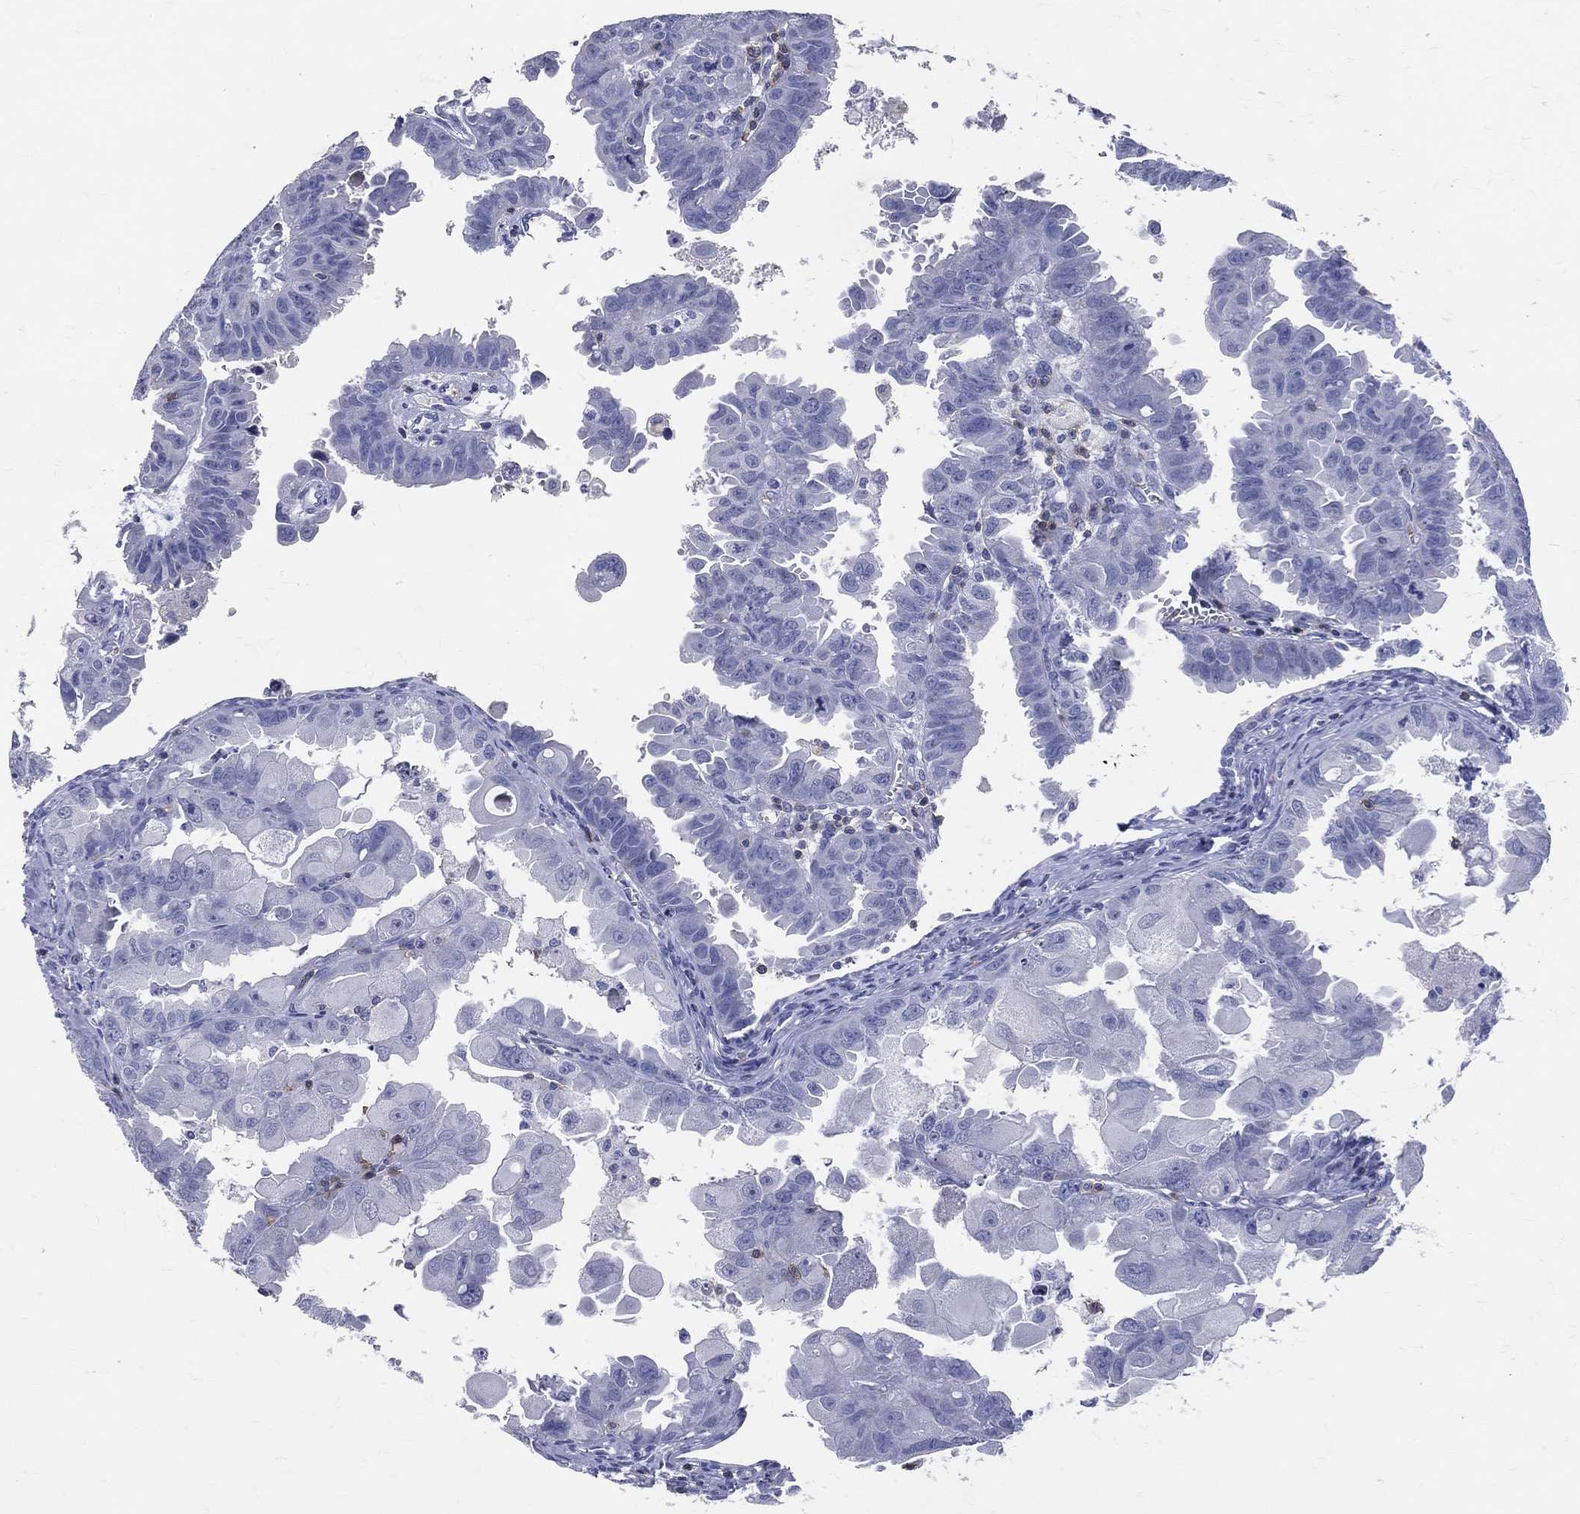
{"staining": {"intensity": "negative", "quantity": "none", "location": "none"}, "tissue": "ovarian cancer", "cell_type": "Tumor cells", "image_type": "cancer", "snomed": [{"axis": "morphology", "description": "Carcinoma, endometroid"}, {"axis": "topography", "description": "Ovary"}], "caption": "Immunohistochemical staining of human ovarian cancer (endometroid carcinoma) exhibits no significant expression in tumor cells.", "gene": "LAT", "patient": {"sex": "female", "age": 85}}